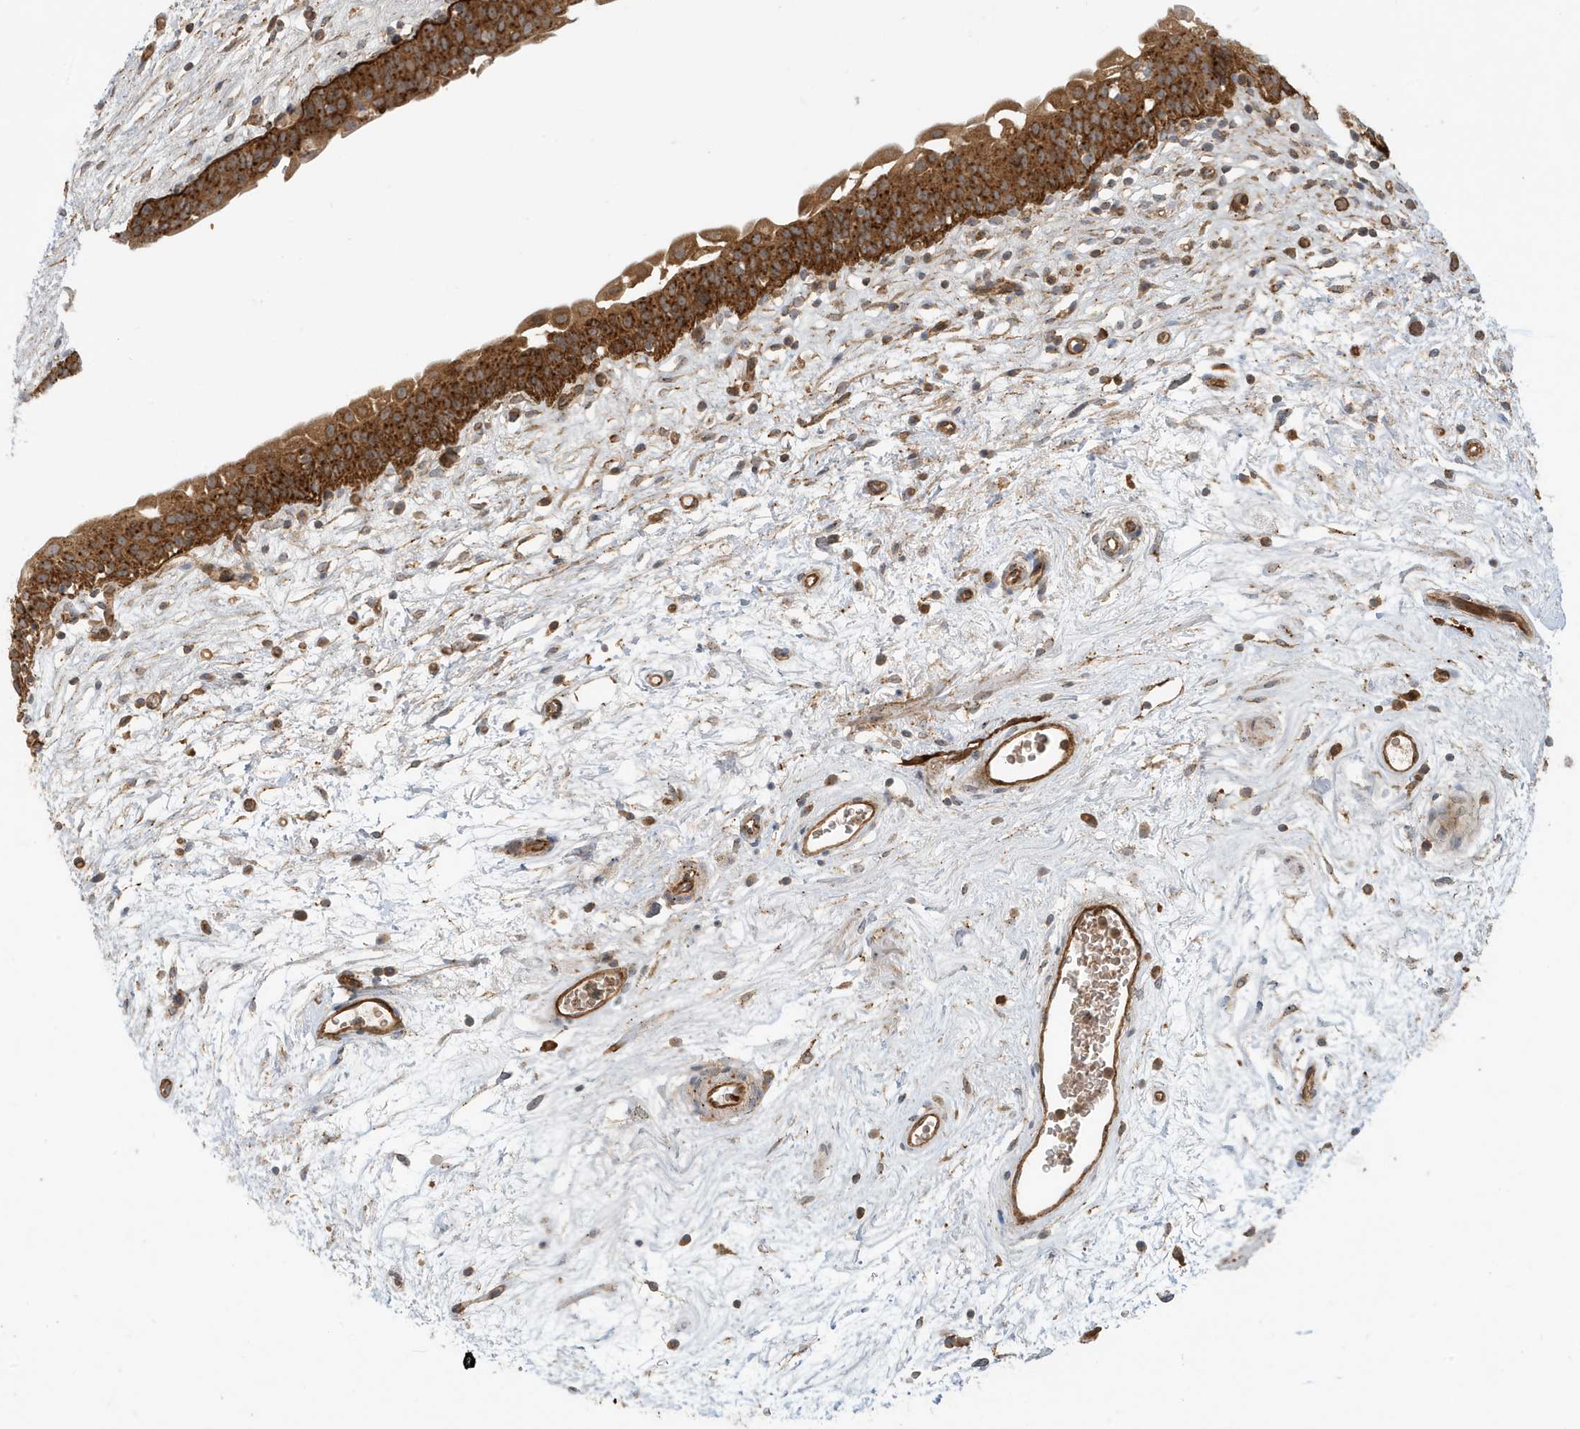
{"staining": {"intensity": "strong", "quantity": ">75%", "location": "cytoplasmic/membranous"}, "tissue": "urinary bladder", "cell_type": "Urothelial cells", "image_type": "normal", "snomed": [{"axis": "morphology", "description": "Normal tissue, NOS"}, {"axis": "topography", "description": "Urinary bladder"}], "caption": "Unremarkable urinary bladder demonstrates strong cytoplasmic/membranous expression in about >75% of urothelial cells, visualized by immunohistochemistry.", "gene": "FYCO1", "patient": {"sex": "male", "age": 83}}